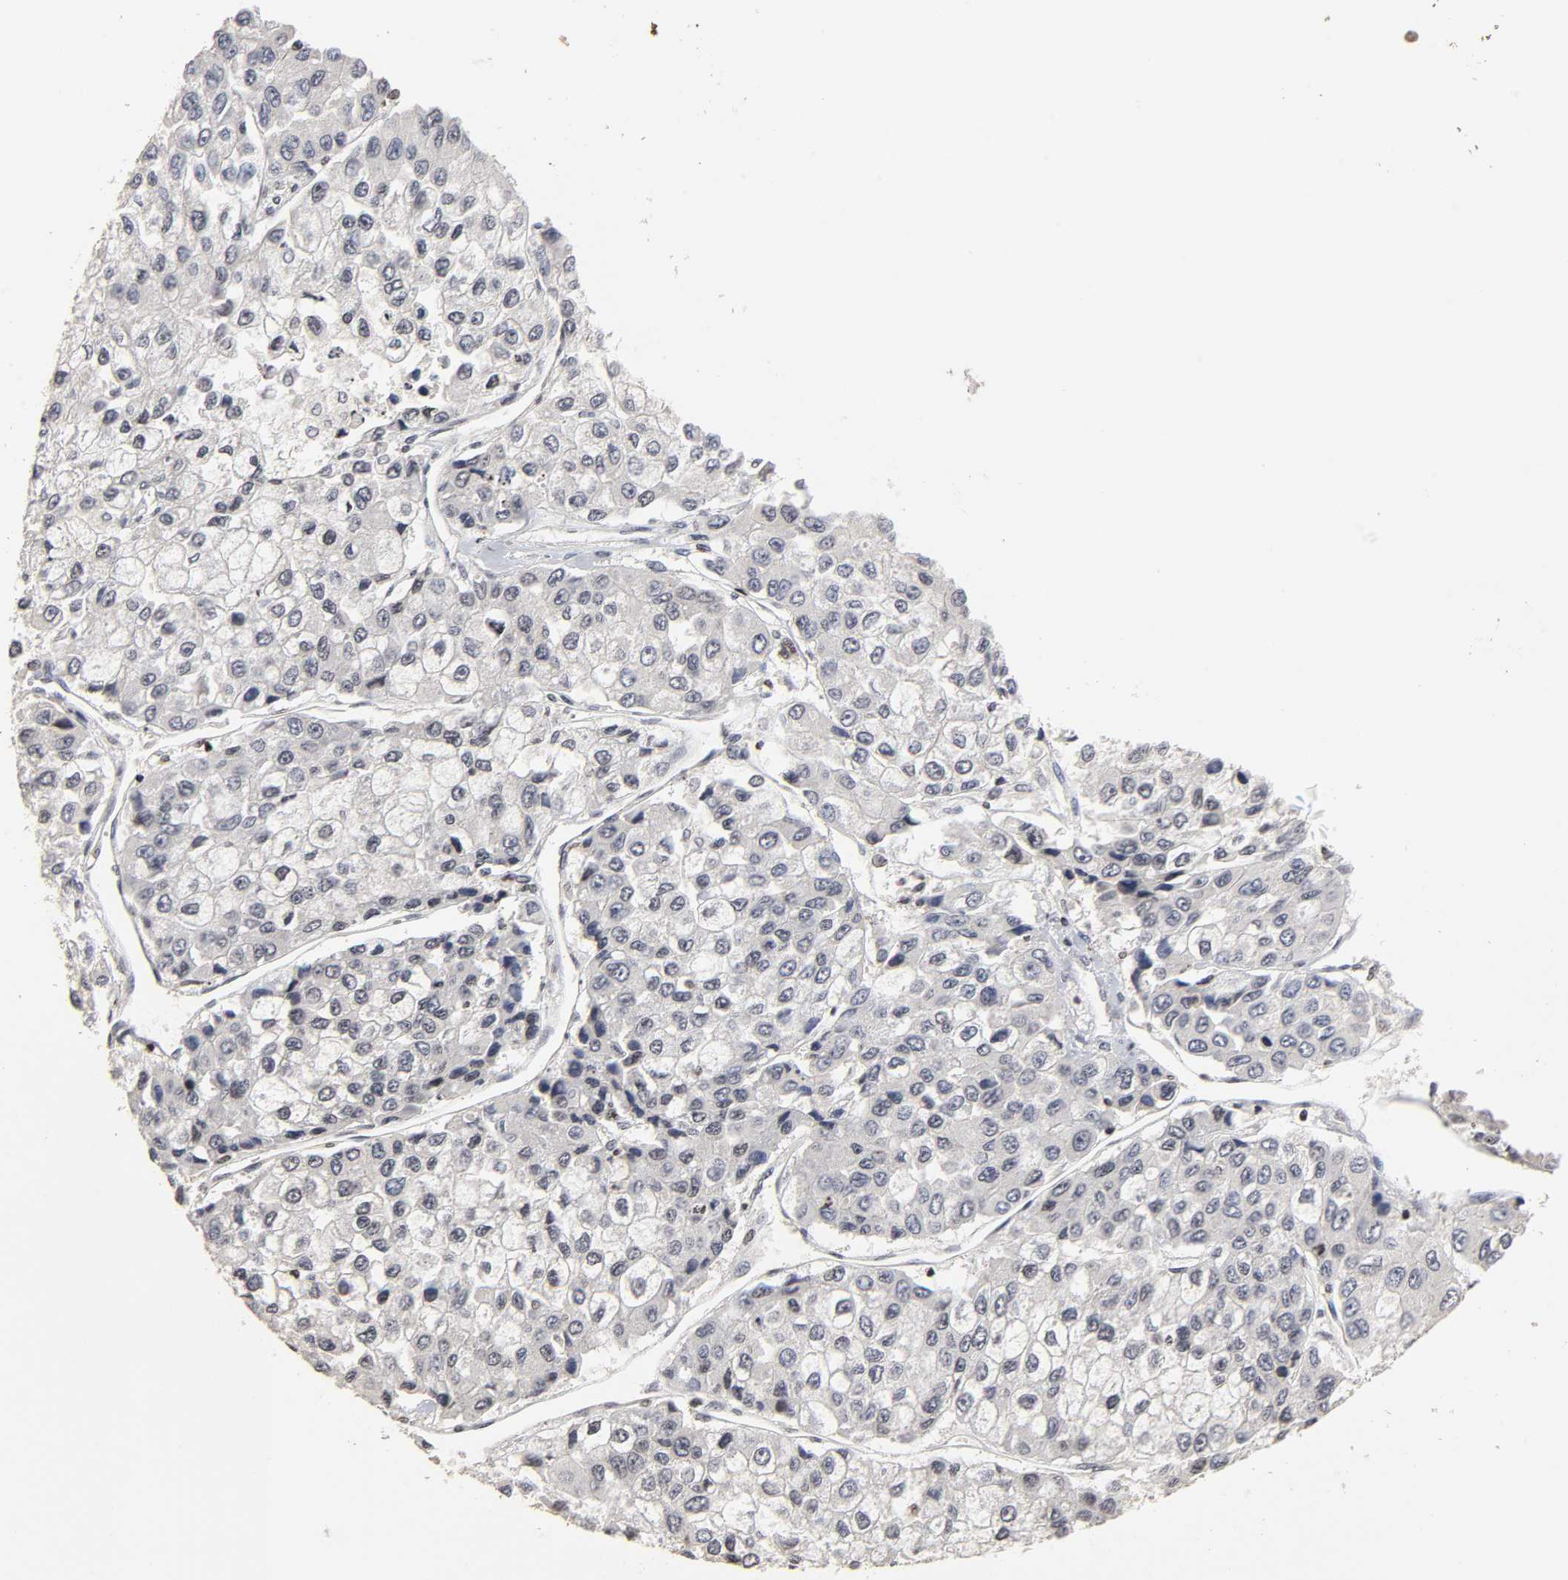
{"staining": {"intensity": "negative", "quantity": "none", "location": "none"}, "tissue": "liver cancer", "cell_type": "Tumor cells", "image_type": "cancer", "snomed": [{"axis": "morphology", "description": "Carcinoma, Hepatocellular, NOS"}, {"axis": "topography", "description": "Liver"}], "caption": "Tumor cells show no significant protein expression in liver hepatocellular carcinoma.", "gene": "ZNF473", "patient": {"sex": "female", "age": 66}}